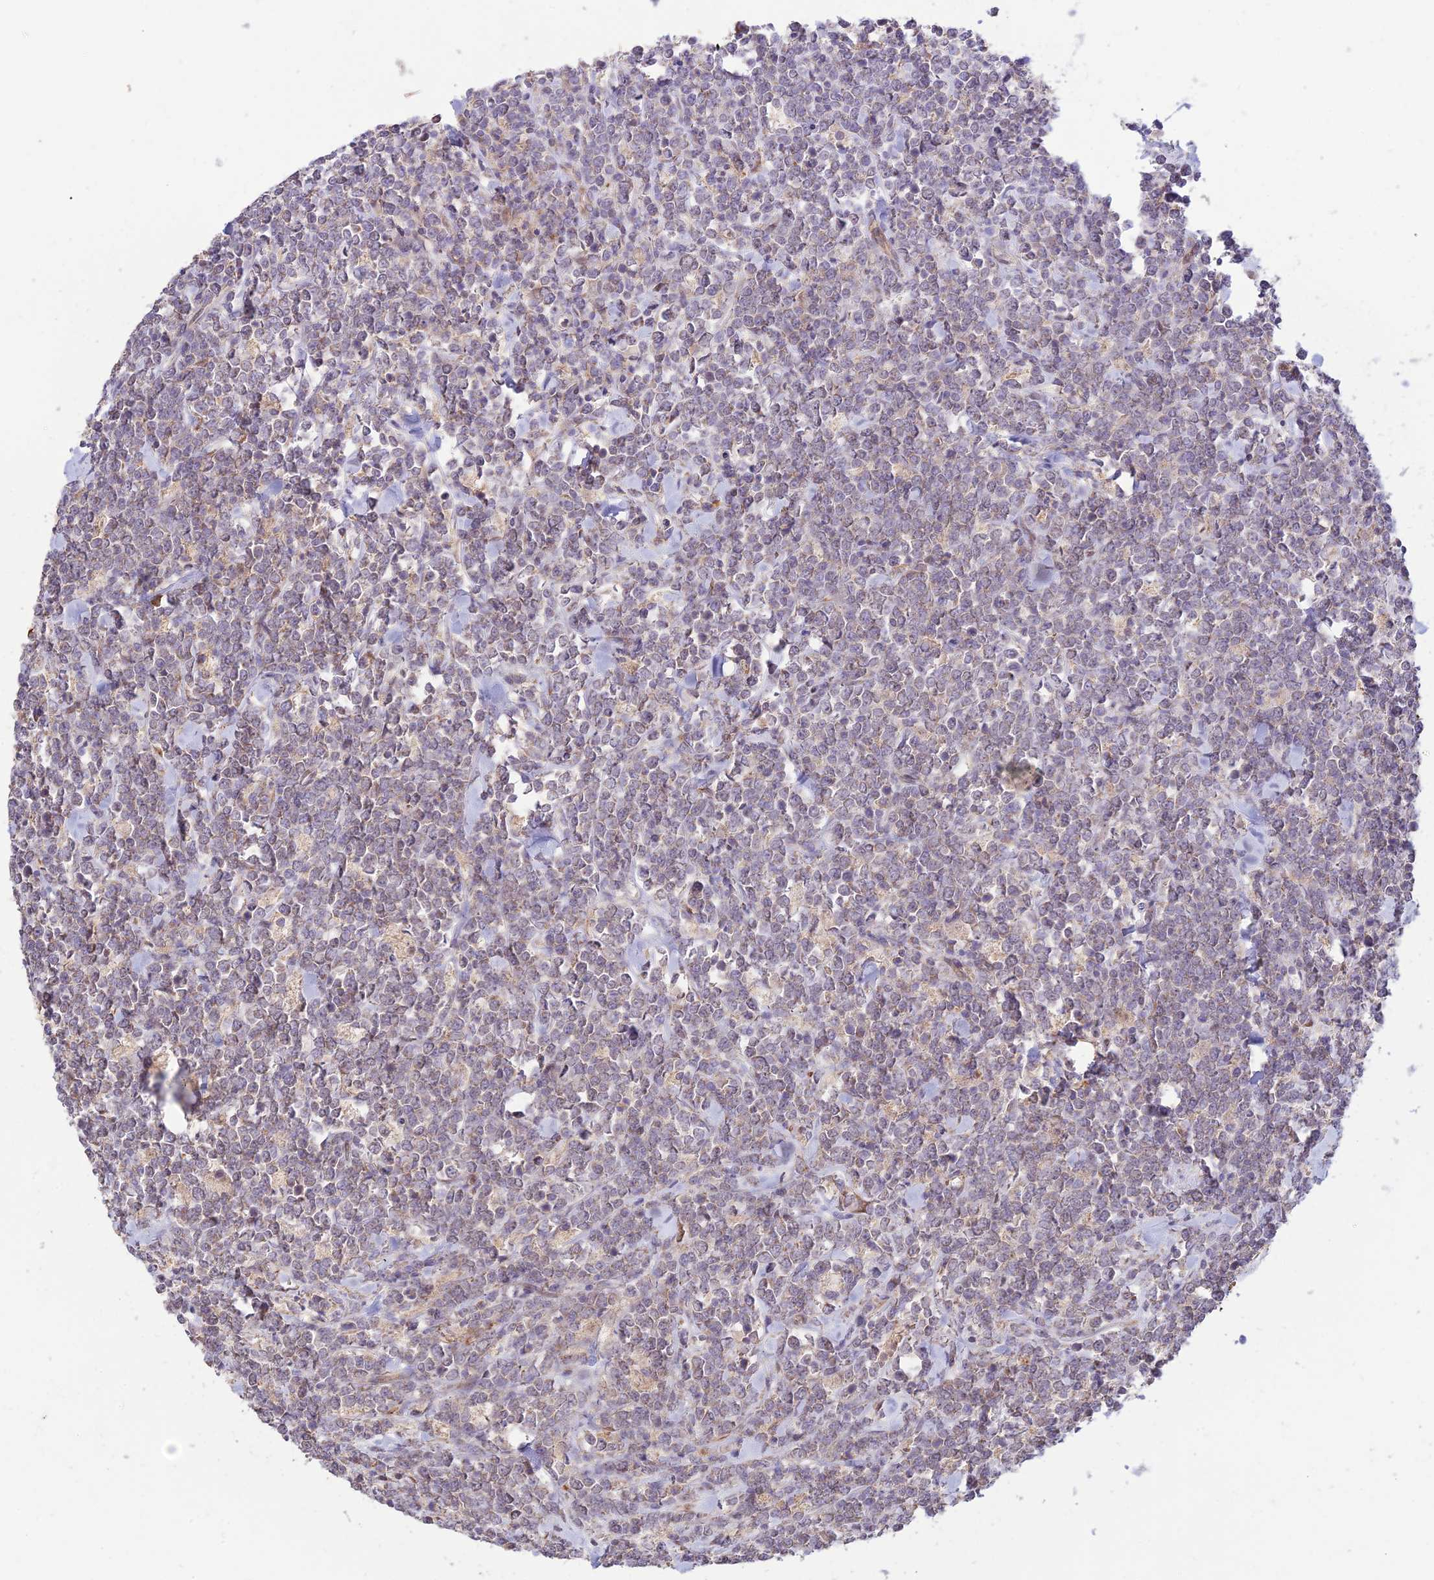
{"staining": {"intensity": "negative", "quantity": "none", "location": "none"}, "tissue": "lymphoma", "cell_type": "Tumor cells", "image_type": "cancer", "snomed": [{"axis": "morphology", "description": "Malignant lymphoma, non-Hodgkin's type, High grade"}, {"axis": "topography", "description": "Small intestine"}], "caption": "DAB immunohistochemical staining of lymphoma demonstrates no significant positivity in tumor cells.", "gene": "ASPDH", "patient": {"sex": "male", "age": 8}}